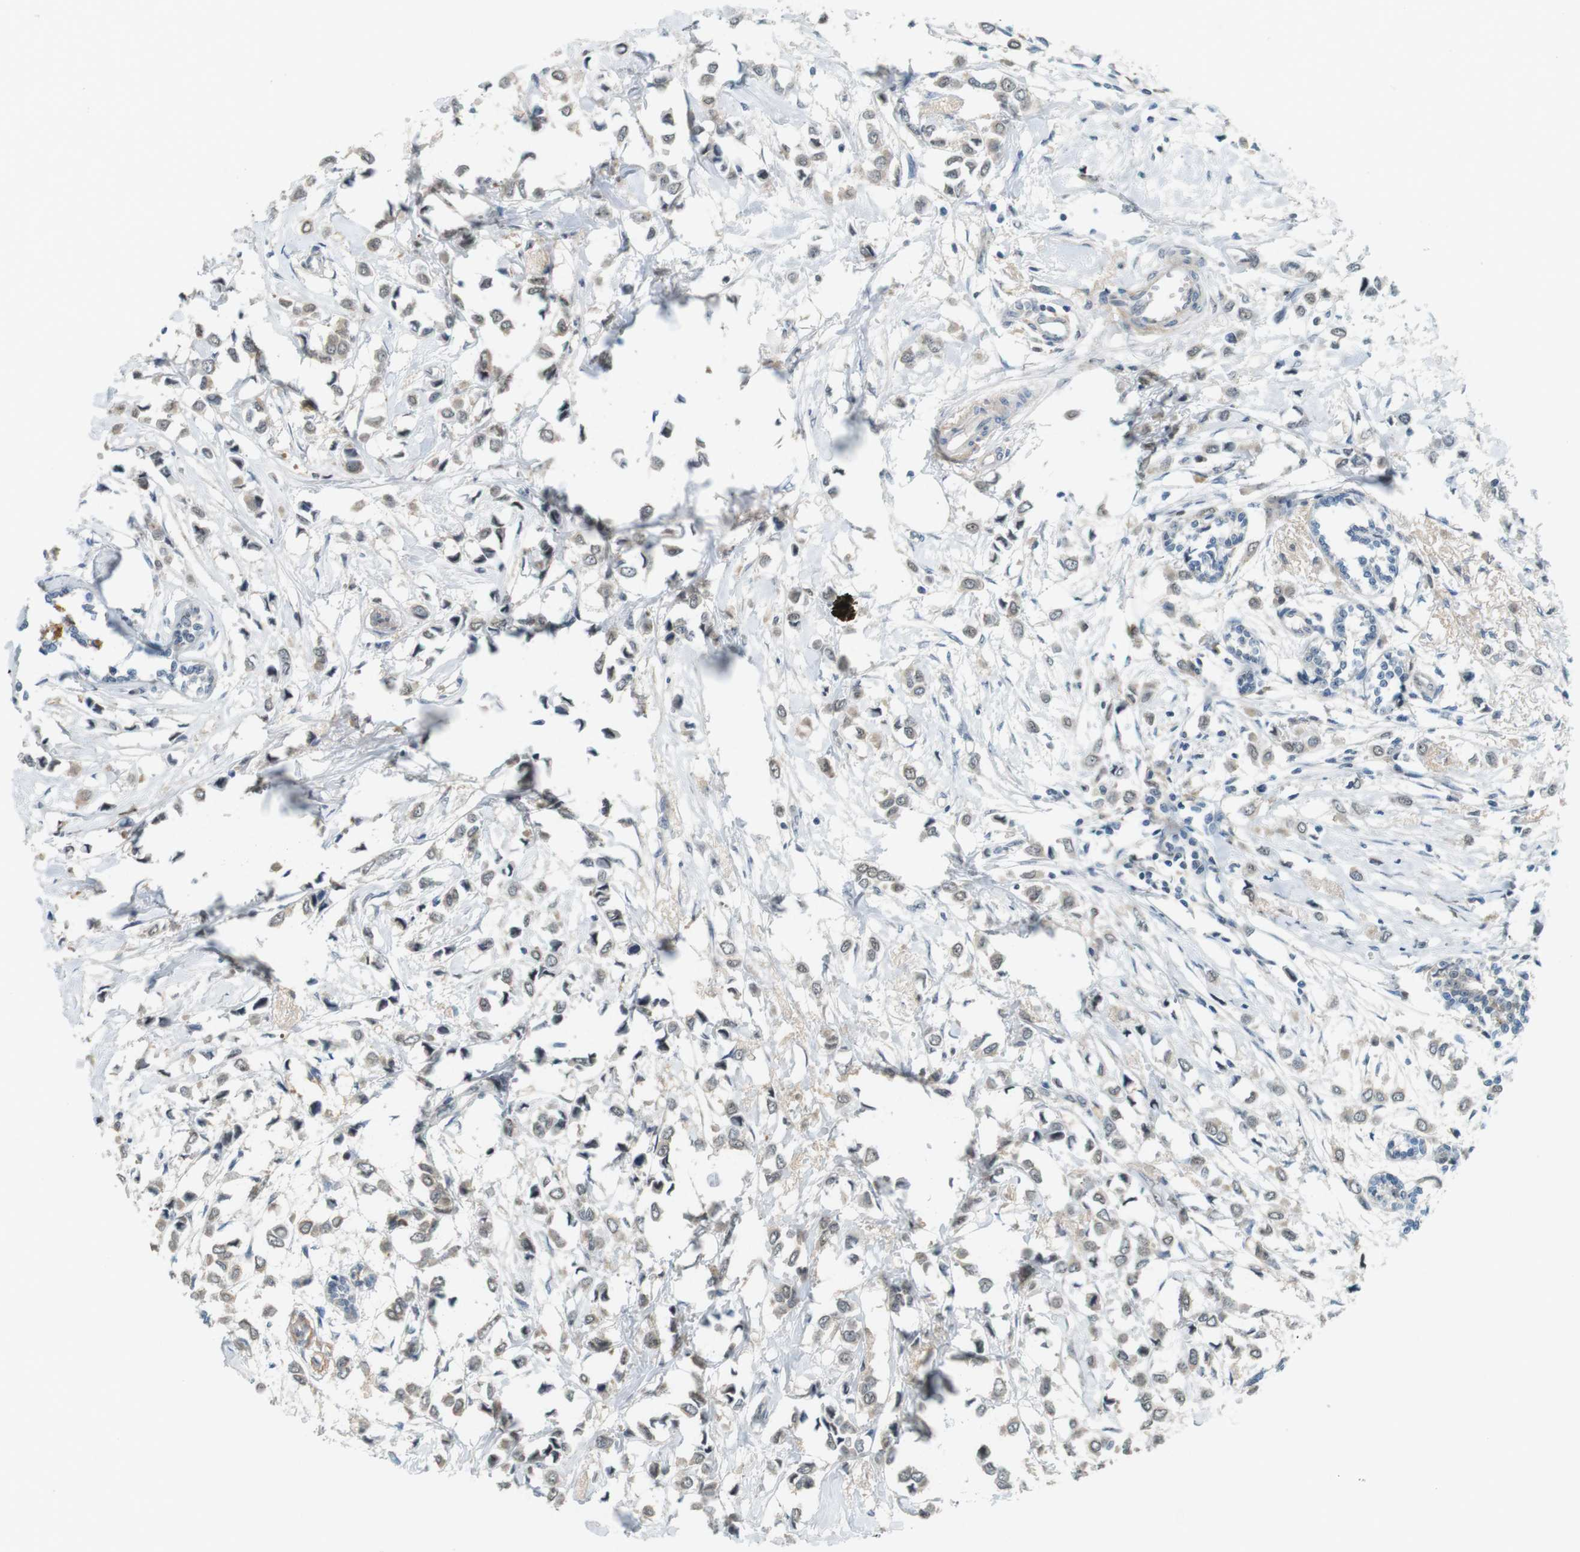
{"staining": {"intensity": "negative", "quantity": "none", "location": "none"}, "tissue": "breast cancer", "cell_type": "Tumor cells", "image_type": "cancer", "snomed": [{"axis": "morphology", "description": "Lobular carcinoma"}, {"axis": "topography", "description": "Breast"}], "caption": "Breast cancer was stained to show a protein in brown. There is no significant expression in tumor cells.", "gene": "CDK14", "patient": {"sex": "female", "age": 51}}